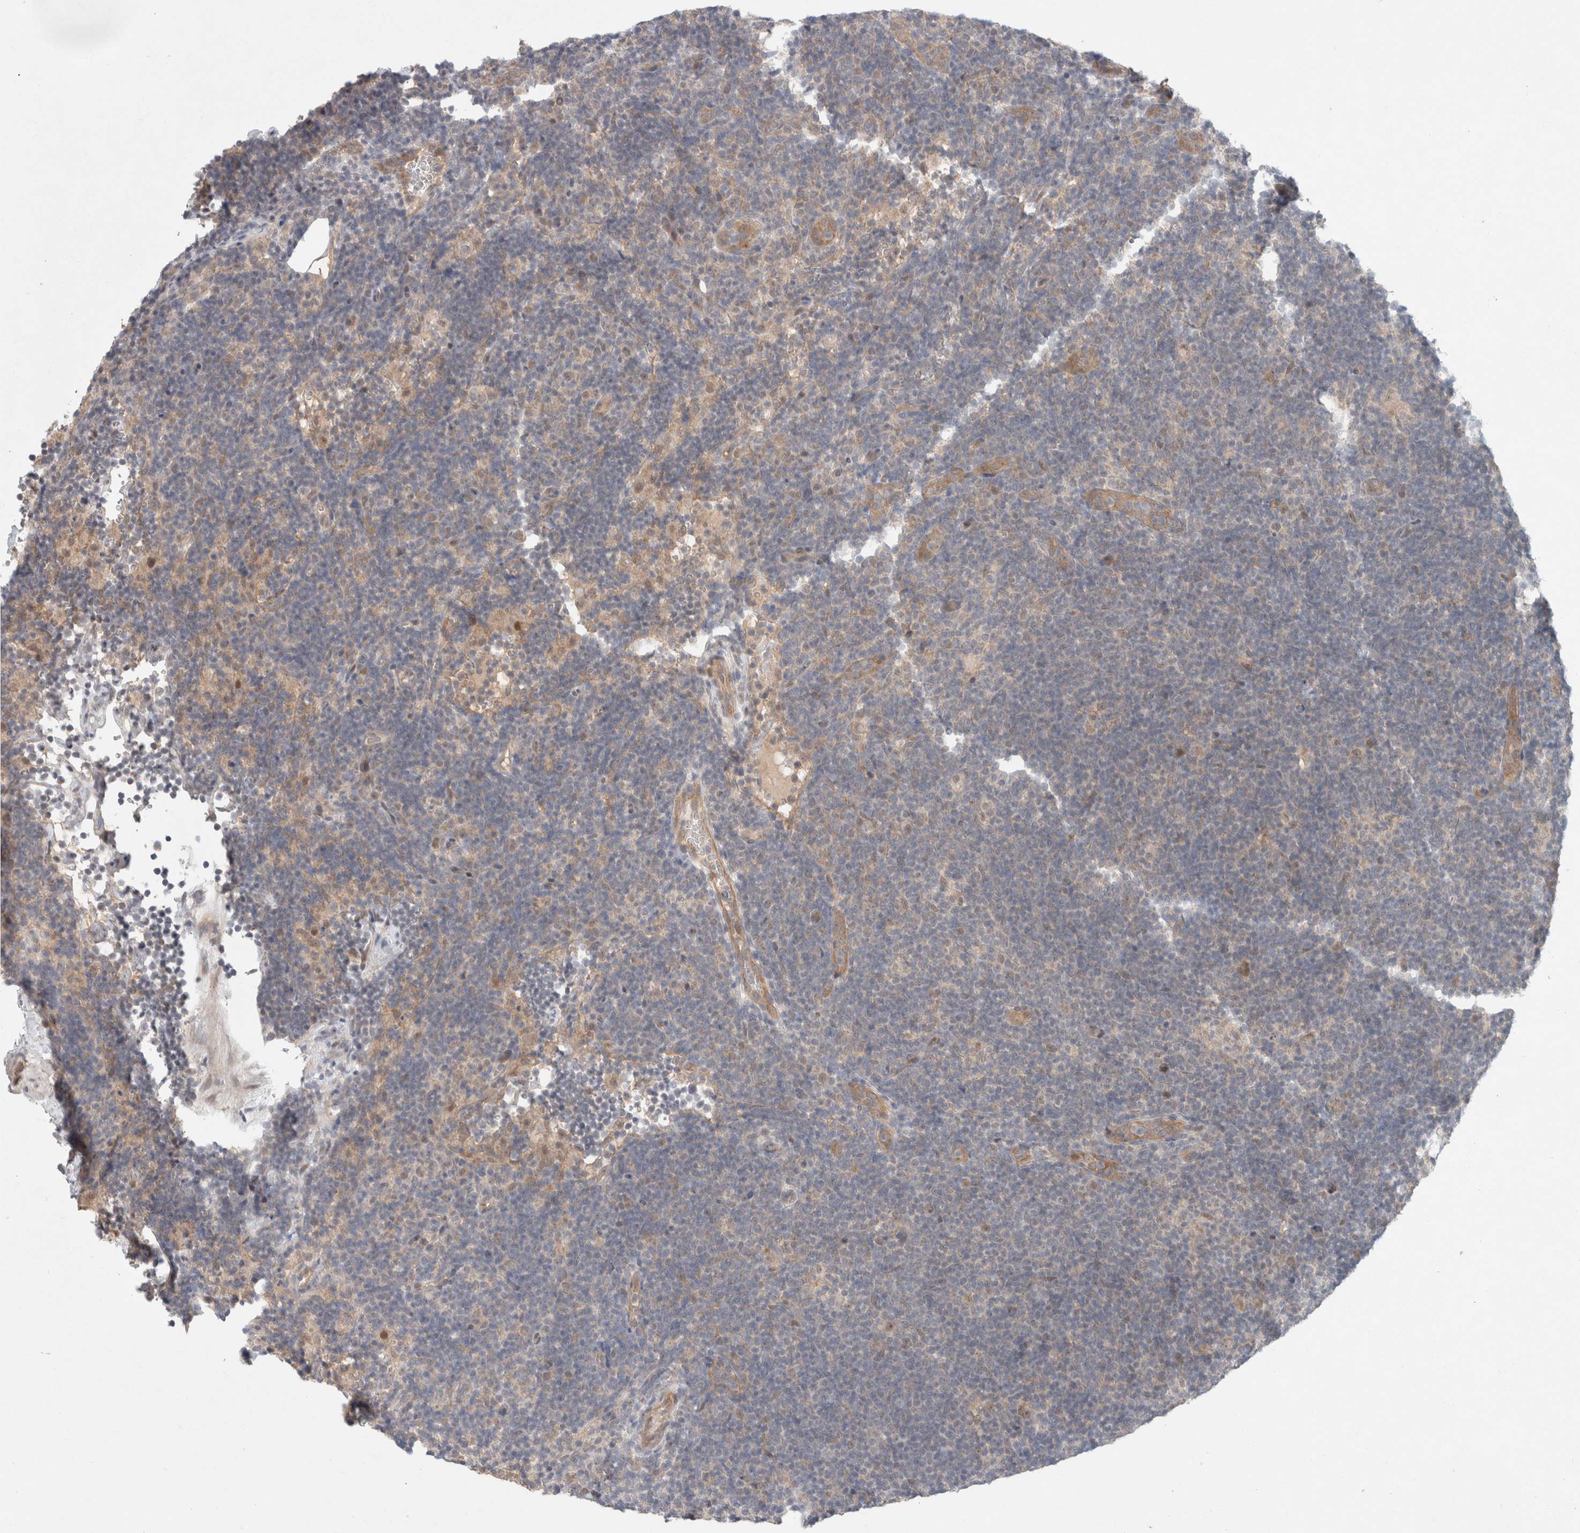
{"staining": {"intensity": "weak", "quantity": "25%-75%", "location": "cytoplasmic/membranous,nuclear"}, "tissue": "lymphoma", "cell_type": "Tumor cells", "image_type": "cancer", "snomed": [{"axis": "morphology", "description": "Hodgkin's disease, NOS"}, {"axis": "topography", "description": "Lymph node"}], "caption": "An image of human Hodgkin's disease stained for a protein shows weak cytoplasmic/membranous and nuclear brown staining in tumor cells. The protein is stained brown, and the nuclei are stained in blue (DAB IHC with brightfield microscopy, high magnification).", "gene": "RASAL2", "patient": {"sex": "female", "age": 57}}